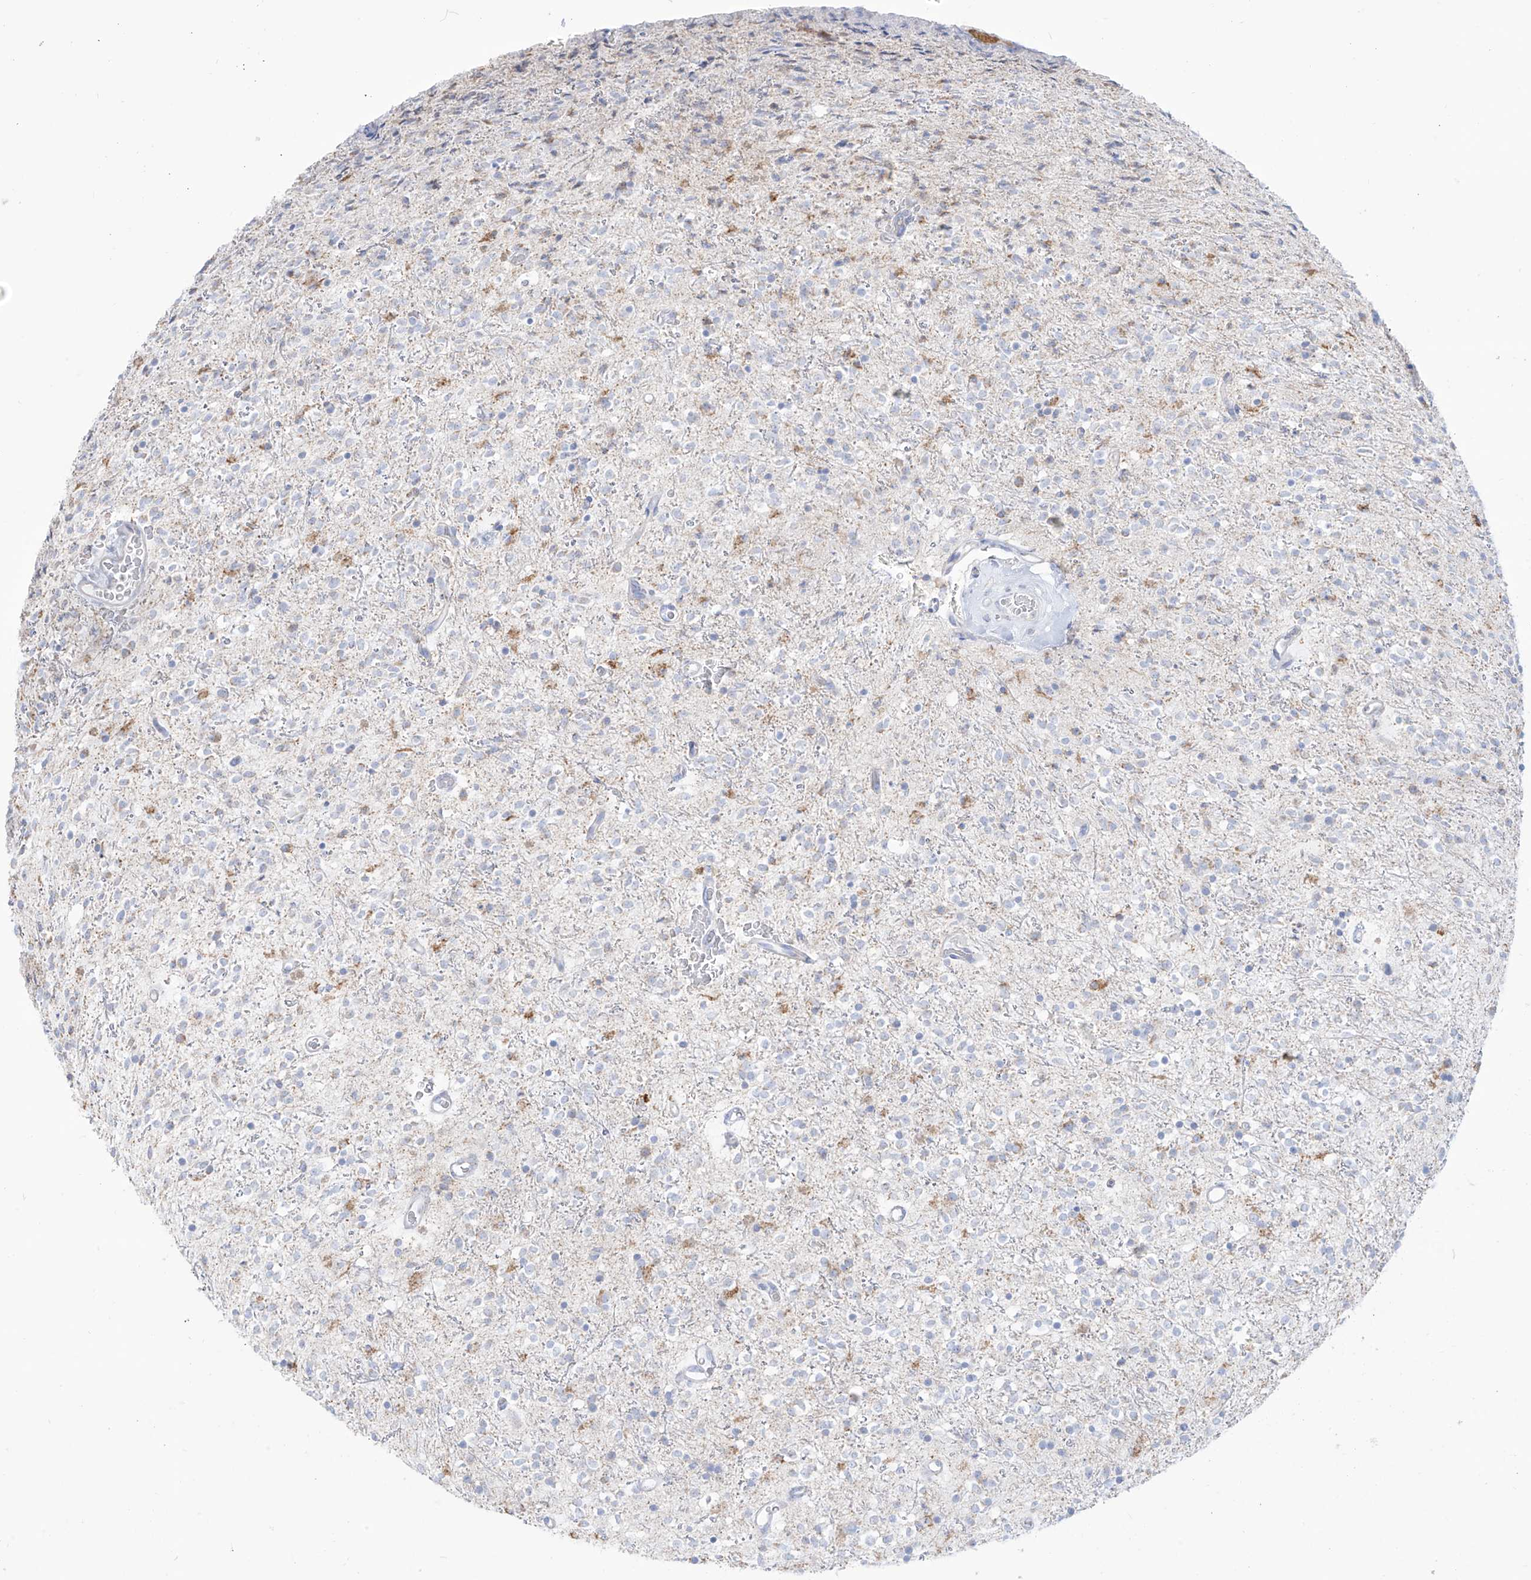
{"staining": {"intensity": "negative", "quantity": "none", "location": "none"}, "tissue": "glioma", "cell_type": "Tumor cells", "image_type": "cancer", "snomed": [{"axis": "morphology", "description": "Glioma, malignant, High grade"}, {"axis": "topography", "description": "Brain"}], "caption": "Malignant high-grade glioma stained for a protein using immunohistochemistry reveals no staining tumor cells.", "gene": "SLC26A3", "patient": {"sex": "male", "age": 34}}